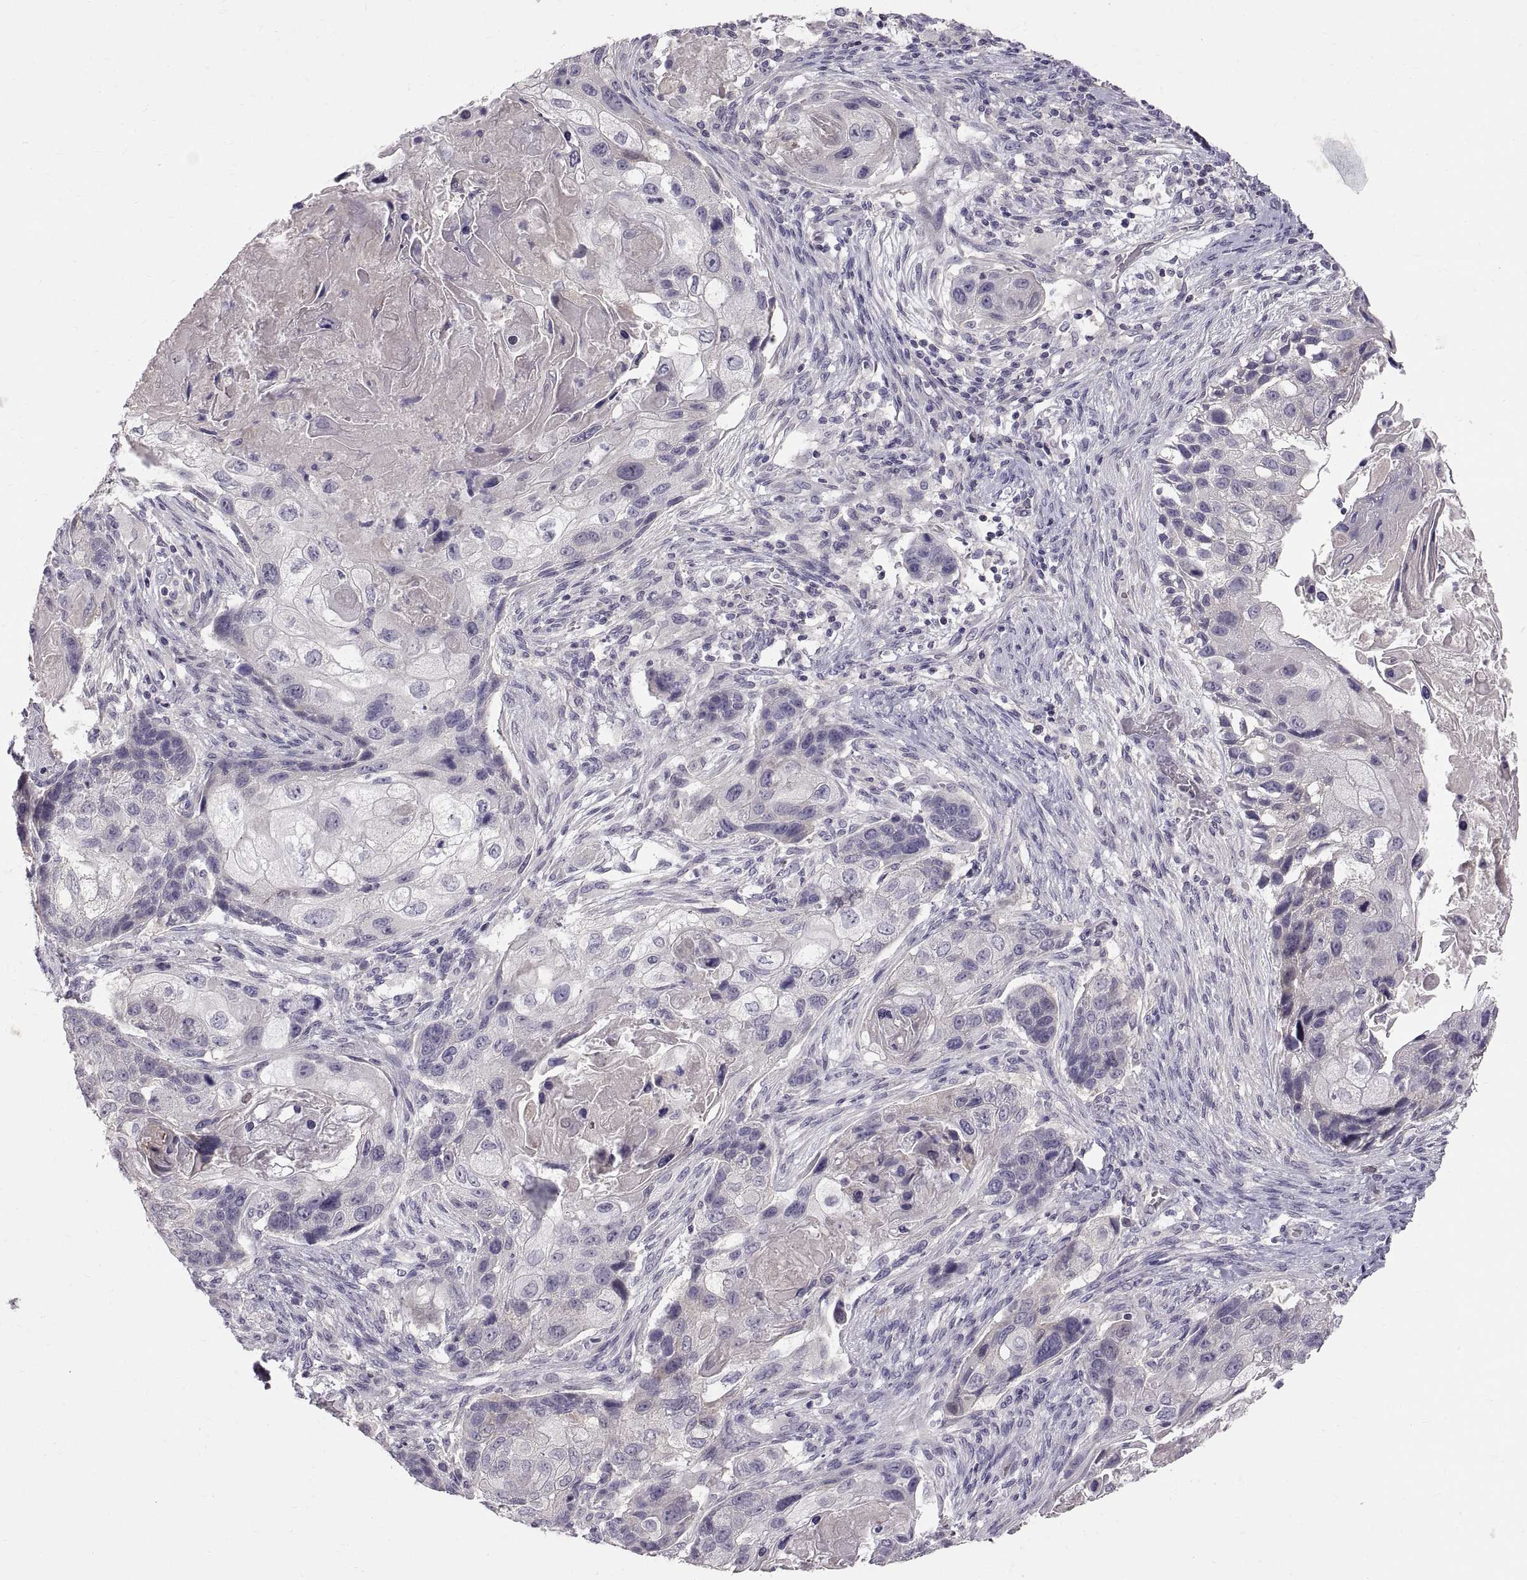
{"staining": {"intensity": "negative", "quantity": "none", "location": "none"}, "tissue": "lung cancer", "cell_type": "Tumor cells", "image_type": "cancer", "snomed": [{"axis": "morphology", "description": "Squamous cell carcinoma, NOS"}, {"axis": "topography", "description": "Lung"}], "caption": "The IHC image has no significant positivity in tumor cells of lung cancer tissue.", "gene": "WFDC8", "patient": {"sex": "male", "age": 69}}